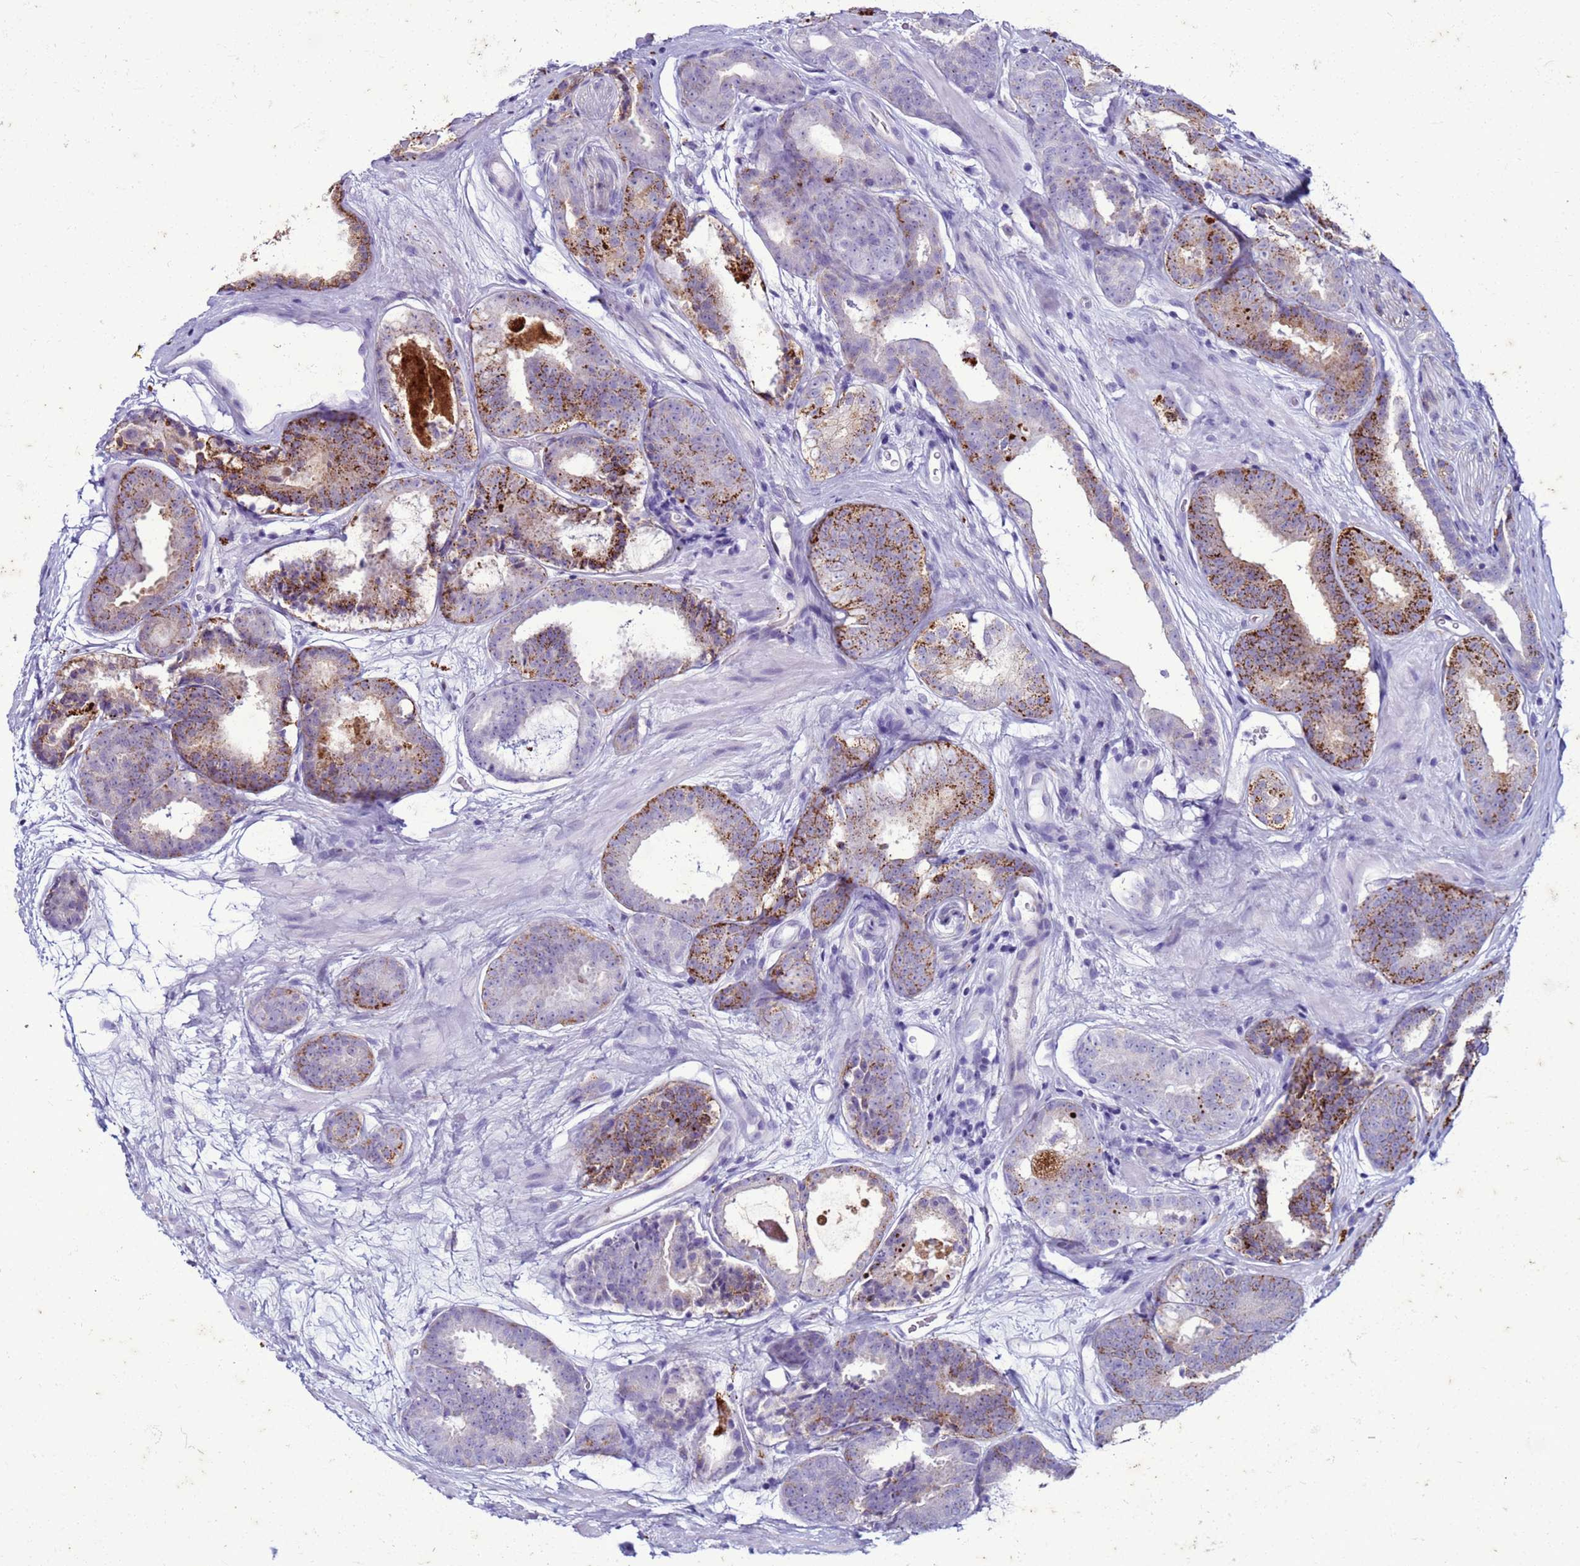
{"staining": {"intensity": "strong", "quantity": "25%-75%", "location": "cytoplasmic/membranous"}, "tissue": "prostate cancer", "cell_type": "Tumor cells", "image_type": "cancer", "snomed": [{"axis": "morphology", "description": "Adenocarcinoma, High grade"}, {"axis": "topography", "description": "Prostate"}], "caption": "IHC micrograph of prostate cancer (high-grade adenocarcinoma) stained for a protein (brown), which displays high levels of strong cytoplasmic/membranous positivity in about 25%-75% of tumor cells.", "gene": "LRRC10B", "patient": {"sex": "male", "age": 72}}